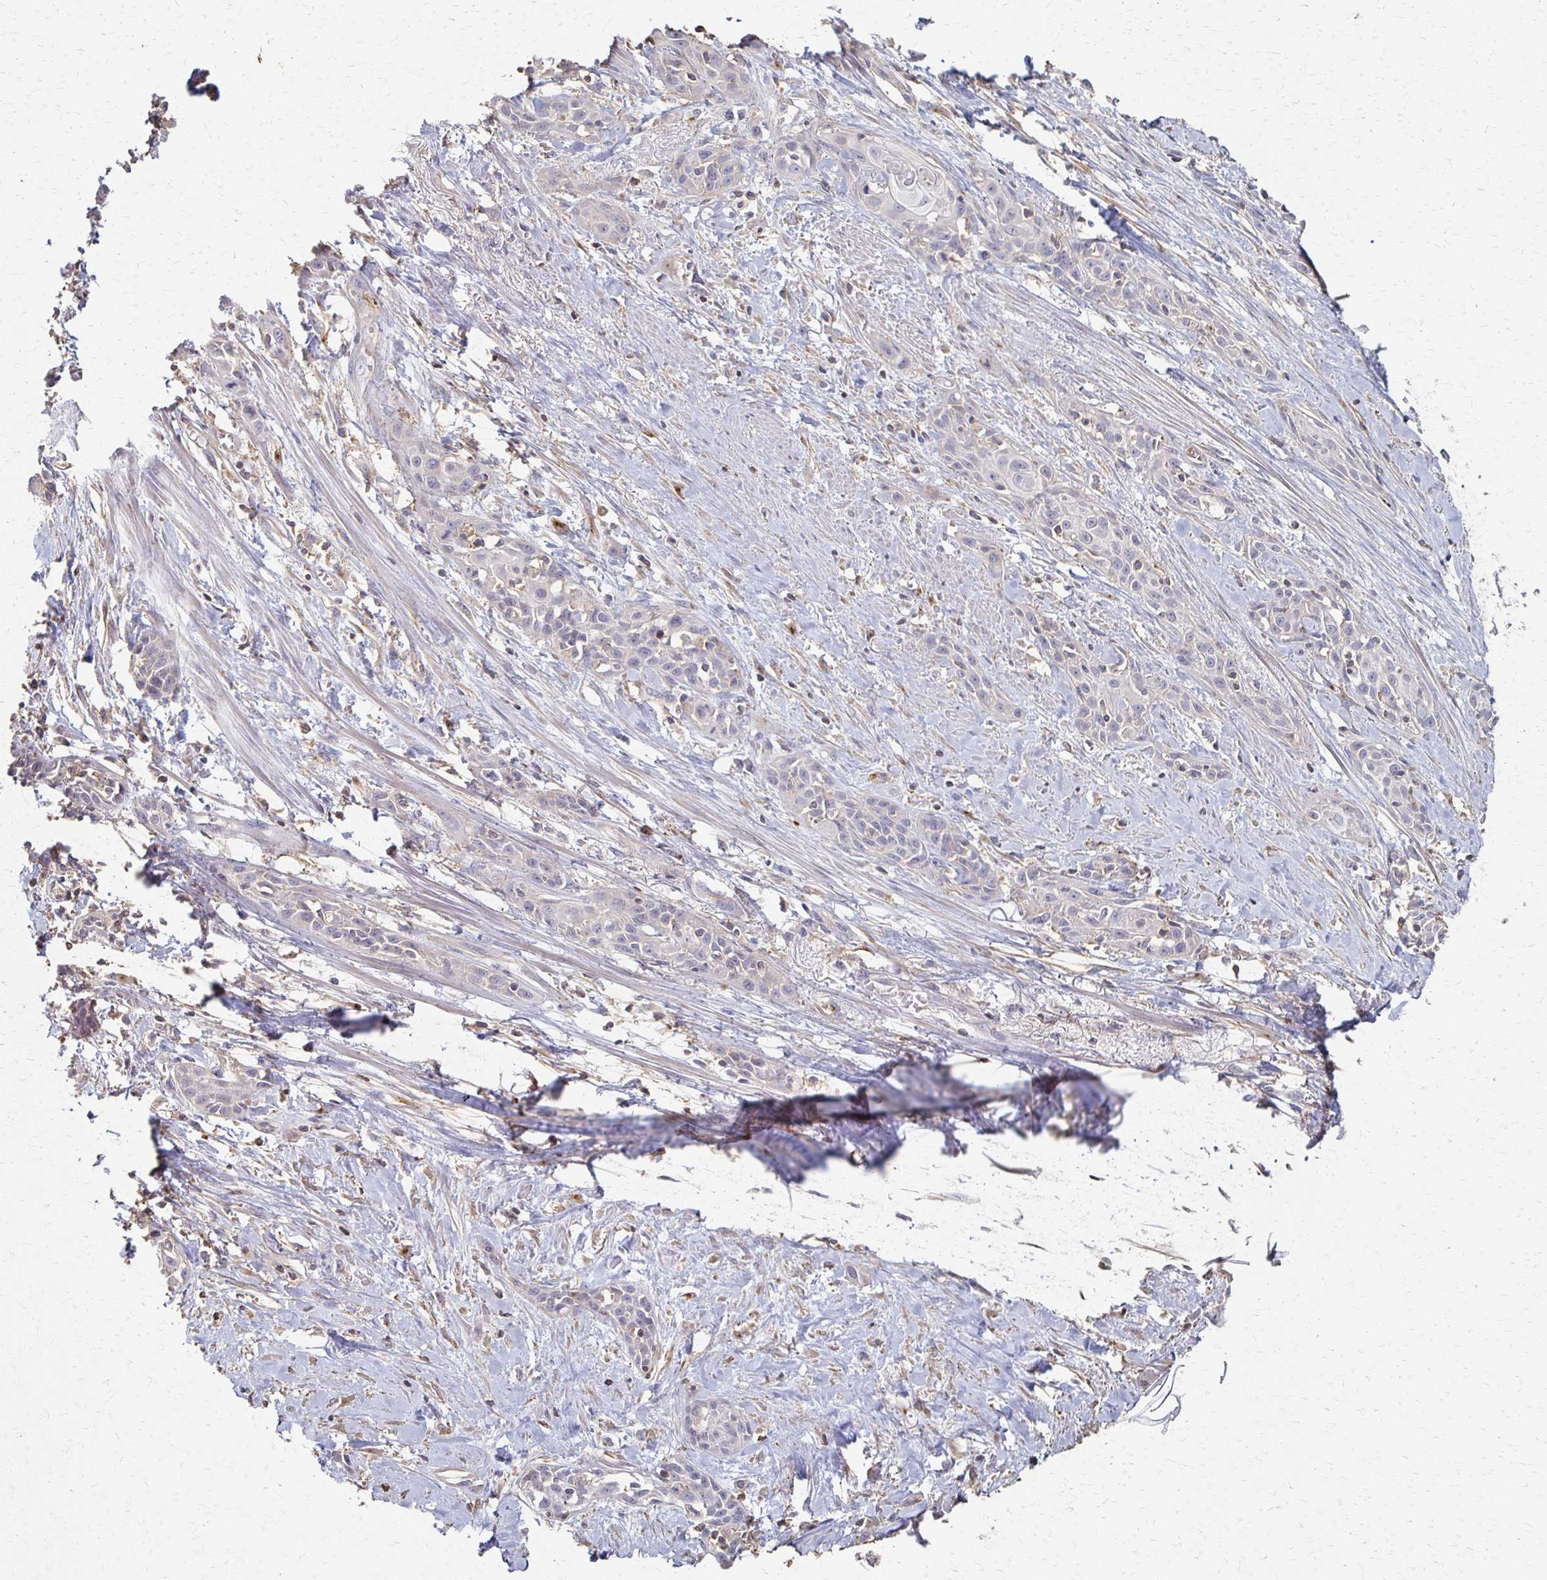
{"staining": {"intensity": "negative", "quantity": "none", "location": "none"}, "tissue": "skin cancer", "cell_type": "Tumor cells", "image_type": "cancer", "snomed": [{"axis": "morphology", "description": "Squamous cell carcinoma, NOS"}, {"axis": "topography", "description": "Skin"}, {"axis": "topography", "description": "Anal"}], "caption": "An image of skin squamous cell carcinoma stained for a protein displays no brown staining in tumor cells.", "gene": "C1QTNF7", "patient": {"sex": "male", "age": 64}}